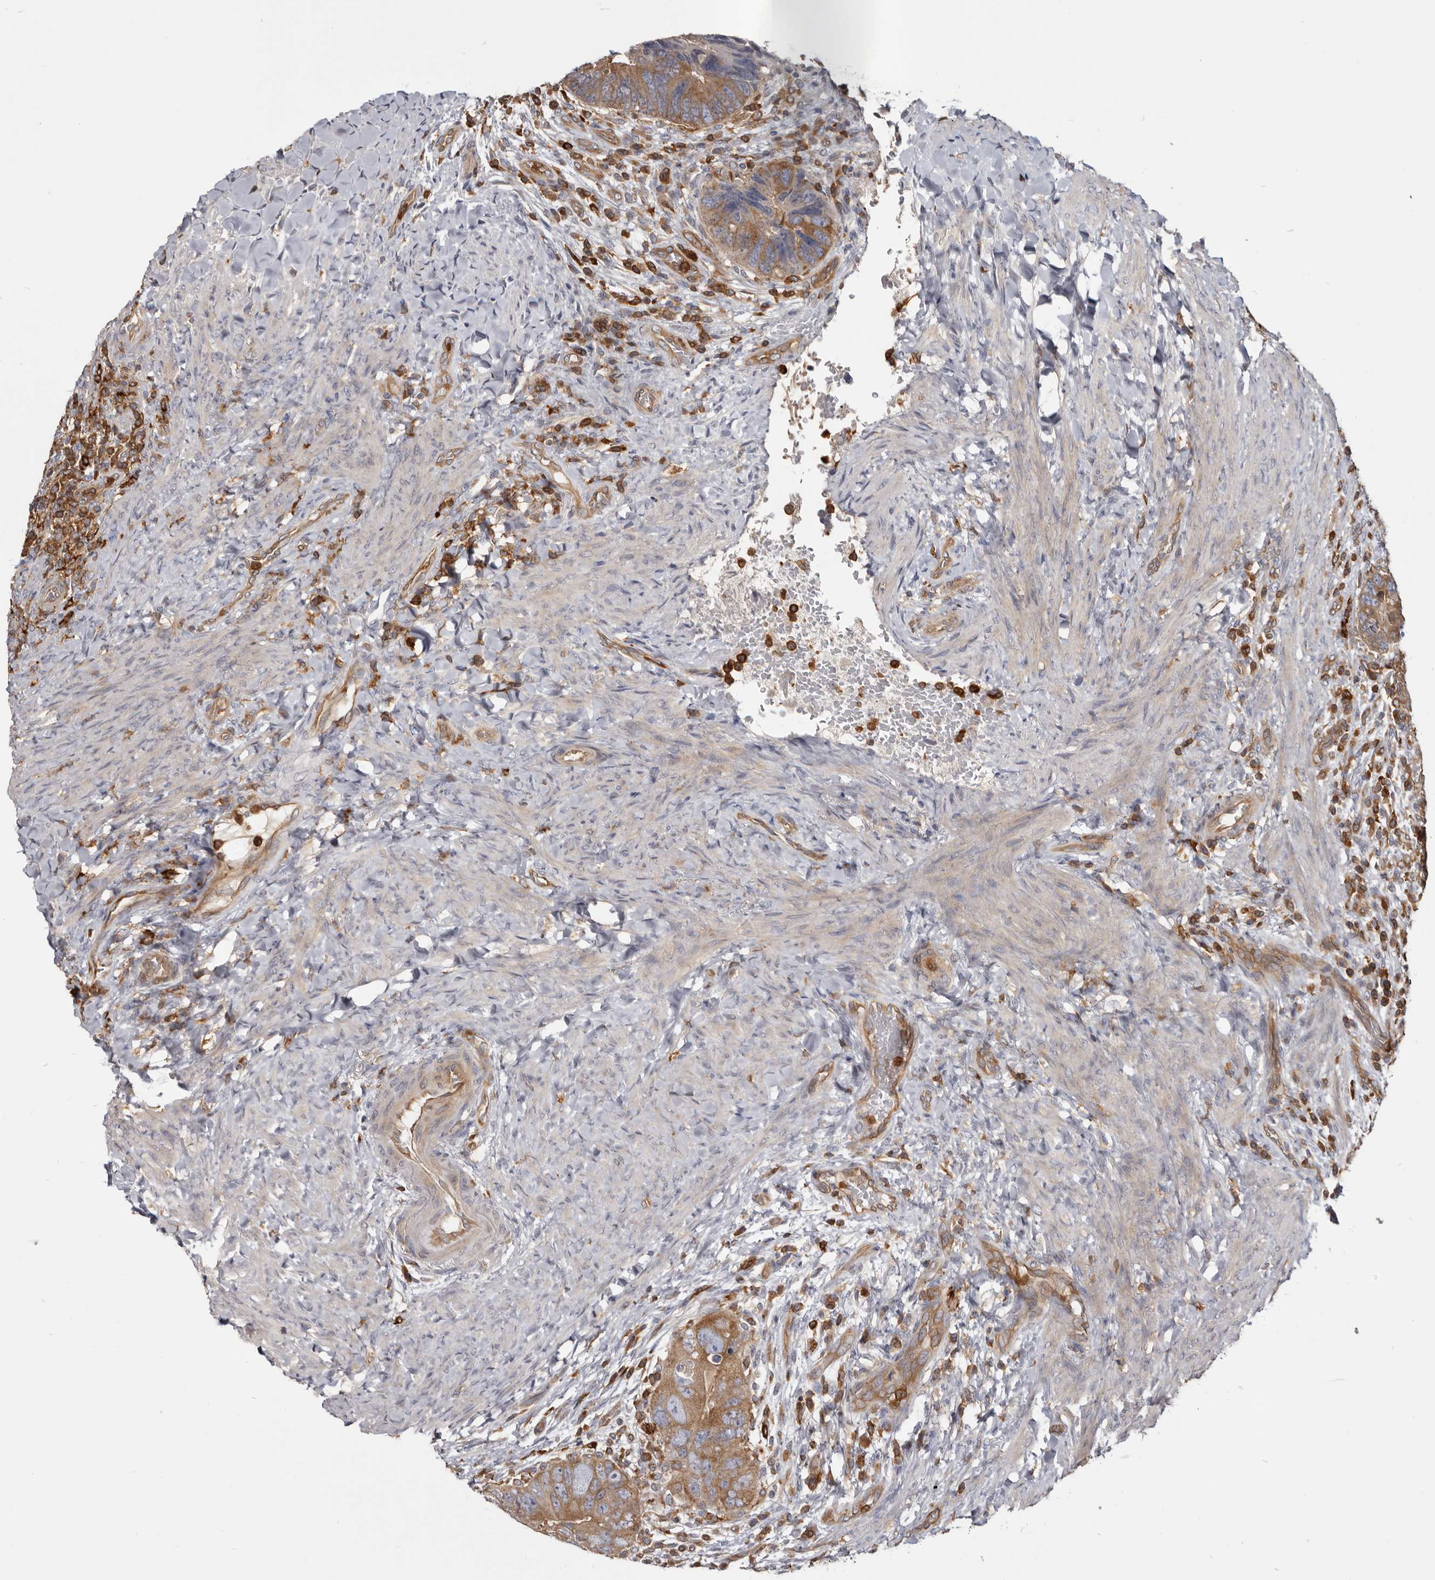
{"staining": {"intensity": "moderate", "quantity": ">75%", "location": "cytoplasmic/membranous"}, "tissue": "colorectal cancer", "cell_type": "Tumor cells", "image_type": "cancer", "snomed": [{"axis": "morphology", "description": "Adenocarcinoma, NOS"}, {"axis": "topography", "description": "Rectum"}], "caption": "Colorectal cancer (adenocarcinoma) tissue exhibits moderate cytoplasmic/membranous positivity in about >75% of tumor cells (Stains: DAB (3,3'-diaminobenzidine) in brown, nuclei in blue, Microscopy: brightfield microscopy at high magnification).", "gene": "CBL", "patient": {"sex": "male", "age": 59}}